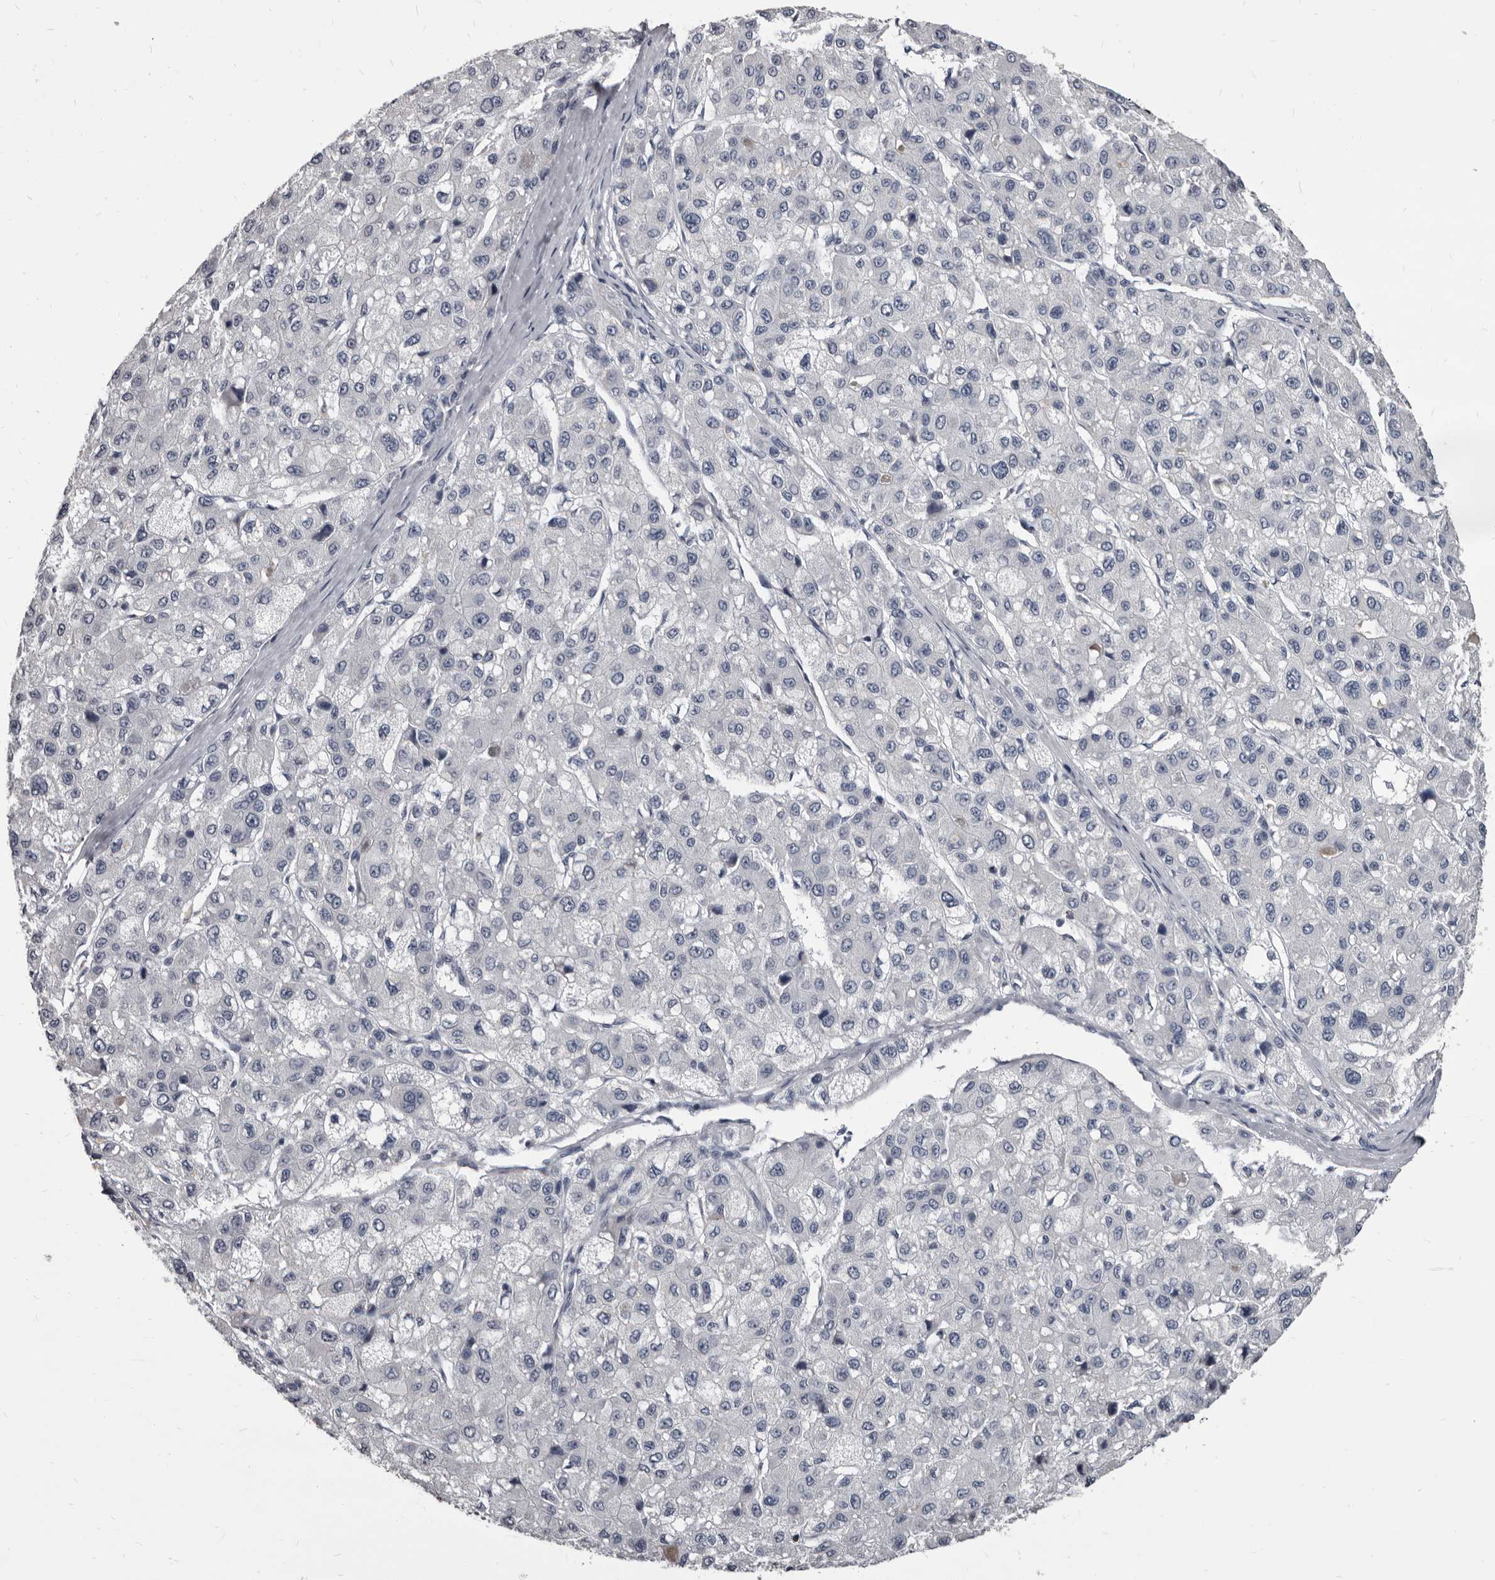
{"staining": {"intensity": "negative", "quantity": "none", "location": "none"}, "tissue": "liver cancer", "cell_type": "Tumor cells", "image_type": "cancer", "snomed": [{"axis": "morphology", "description": "Carcinoma, Hepatocellular, NOS"}, {"axis": "topography", "description": "Liver"}], "caption": "Tumor cells are negative for protein expression in human hepatocellular carcinoma (liver).", "gene": "GZMH", "patient": {"sex": "male", "age": 80}}